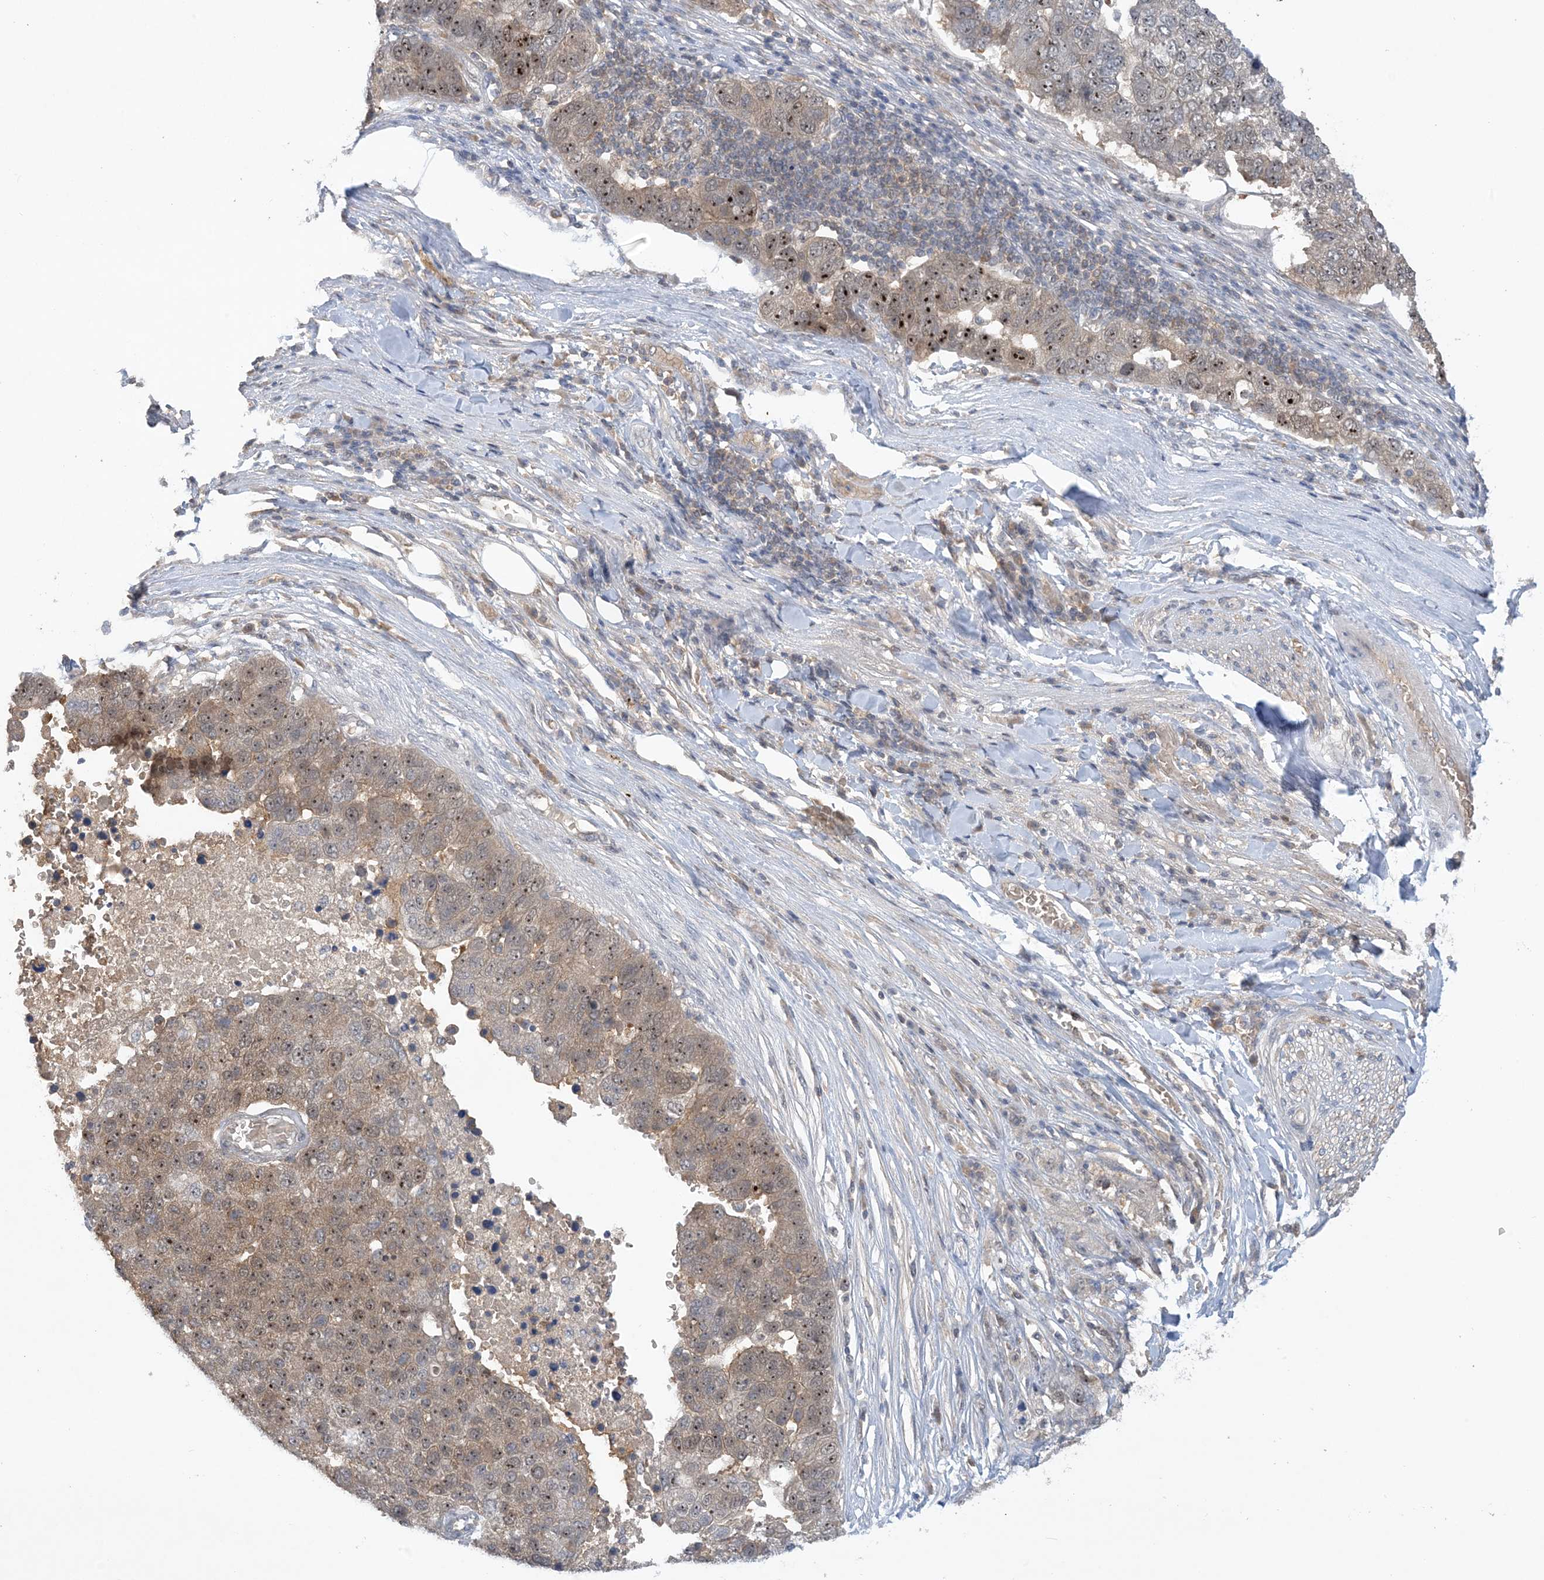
{"staining": {"intensity": "moderate", "quantity": "25%-75%", "location": "cytoplasmic/membranous,nuclear"}, "tissue": "pancreatic cancer", "cell_type": "Tumor cells", "image_type": "cancer", "snomed": [{"axis": "morphology", "description": "Adenocarcinoma, NOS"}, {"axis": "topography", "description": "Pancreas"}], "caption": "Pancreatic cancer (adenocarcinoma) stained with a protein marker exhibits moderate staining in tumor cells.", "gene": "UBE2E1", "patient": {"sex": "female", "age": 61}}